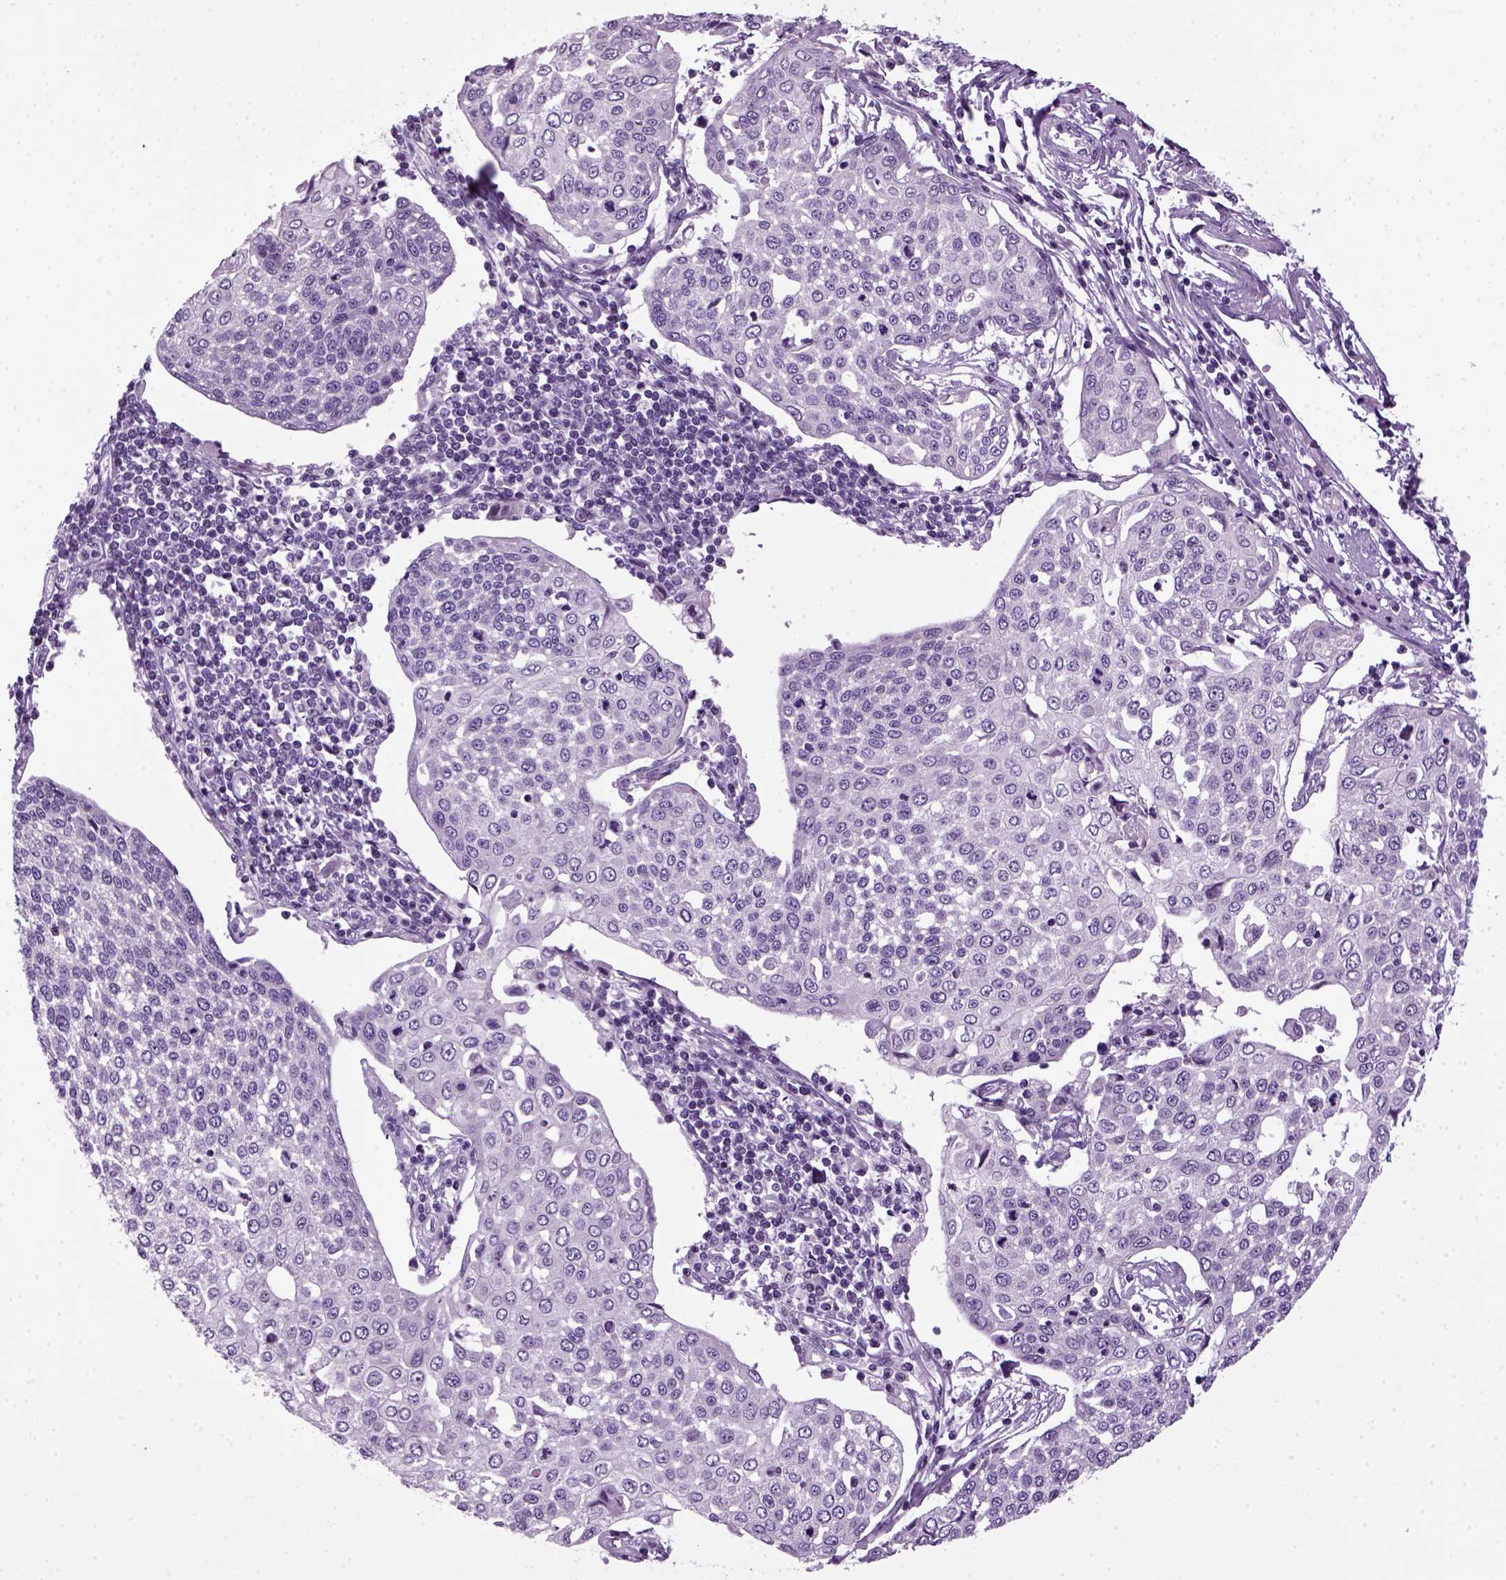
{"staining": {"intensity": "negative", "quantity": "none", "location": "none"}, "tissue": "cervical cancer", "cell_type": "Tumor cells", "image_type": "cancer", "snomed": [{"axis": "morphology", "description": "Squamous cell carcinoma, NOS"}, {"axis": "topography", "description": "Cervix"}], "caption": "This is an immunohistochemistry image of squamous cell carcinoma (cervical). There is no staining in tumor cells.", "gene": "HMCN2", "patient": {"sex": "female", "age": 34}}